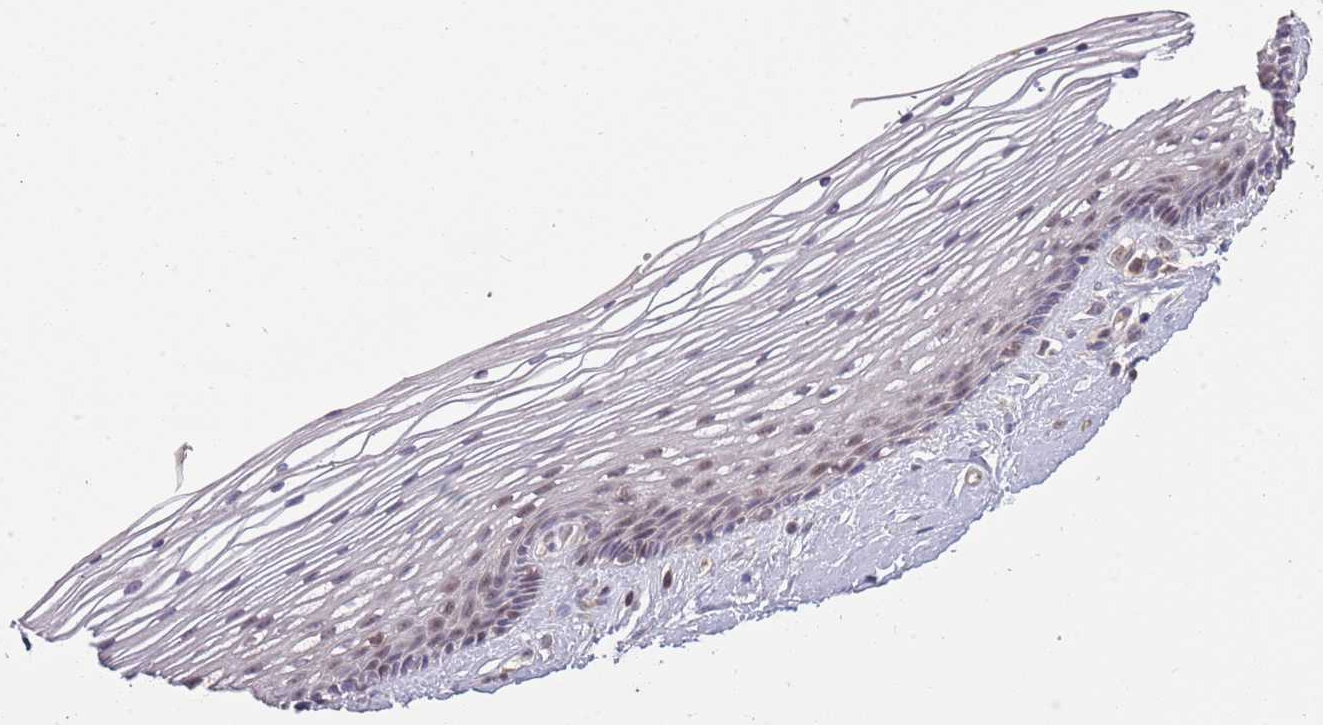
{"staining": {"intensity": "weak", "quantity": "<25%", "location": "nuclear"}, "tissue": "vagina", "cell_type": "Squamous epithelial cells", "image_type": "normal", "snomed": [{"axis": "morphology", "description": "Normal tissue, NOS"}, {"axis": "topography", "description": "Vagina"}], "caption": "This is an immunohistochemistry (IHC) photomicrograph of normal vagina. There is no expression in squamous epithelial cells.", "gene": "ADTRP", "patient": {"sex": "female", "age": 46}}